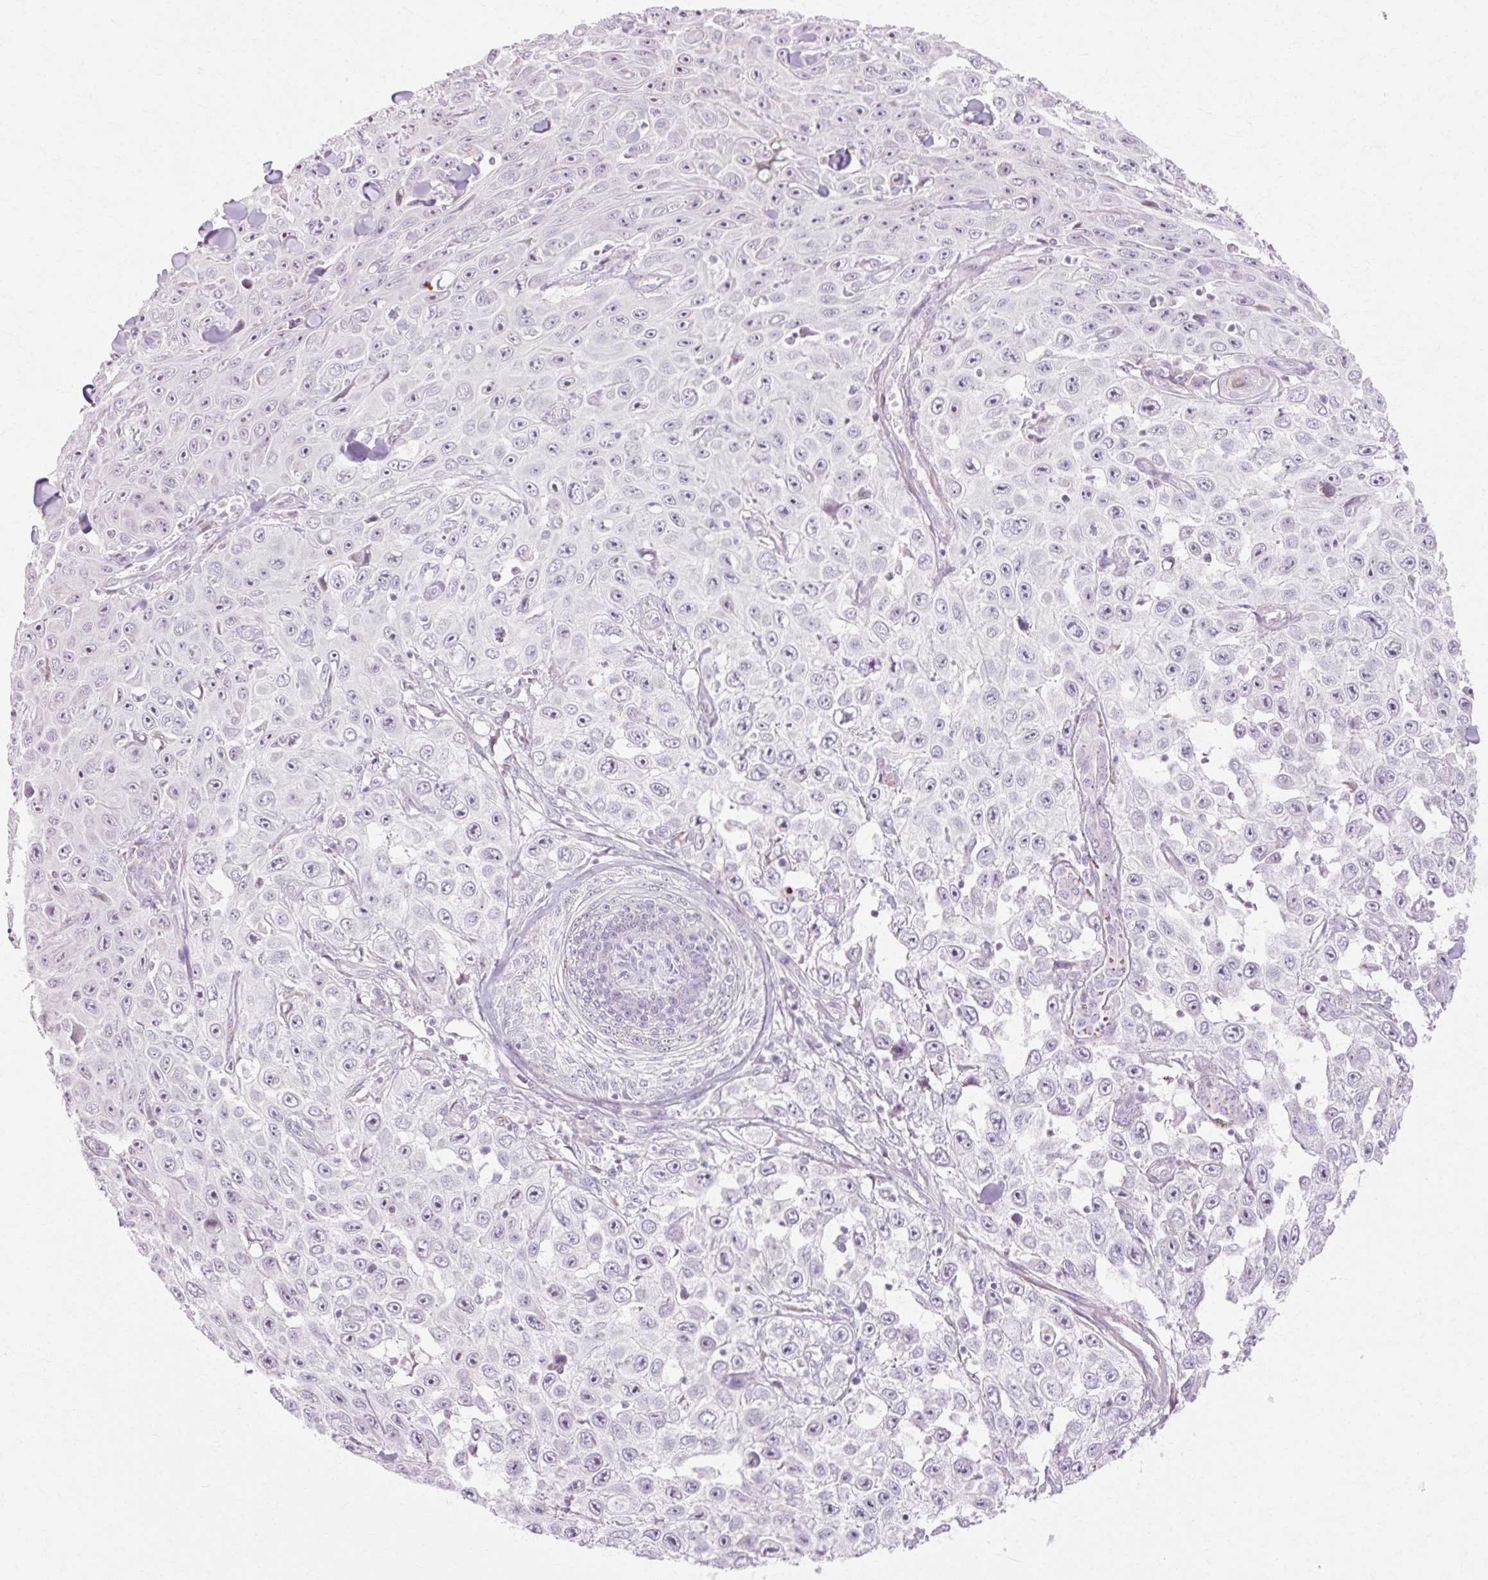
{"staining": {"intensity": "negative", "quantity": "none", "location": "none"}, "tissue": "skin cancer", "cell_type": "Tumor cells", "image_type": "cancer", "snomed": [{"axis": "morphology", "description": "Squamous cell carcinoma, NOS"}, {"axis": "topography", "description": "Skin"}], "caption": "A photomicrograph of human squamous cell carcinoma (skin) is negative for staining in tumor cells.", "gene": "C3orf49", "patient": {"sex": "male", "age": 82}}